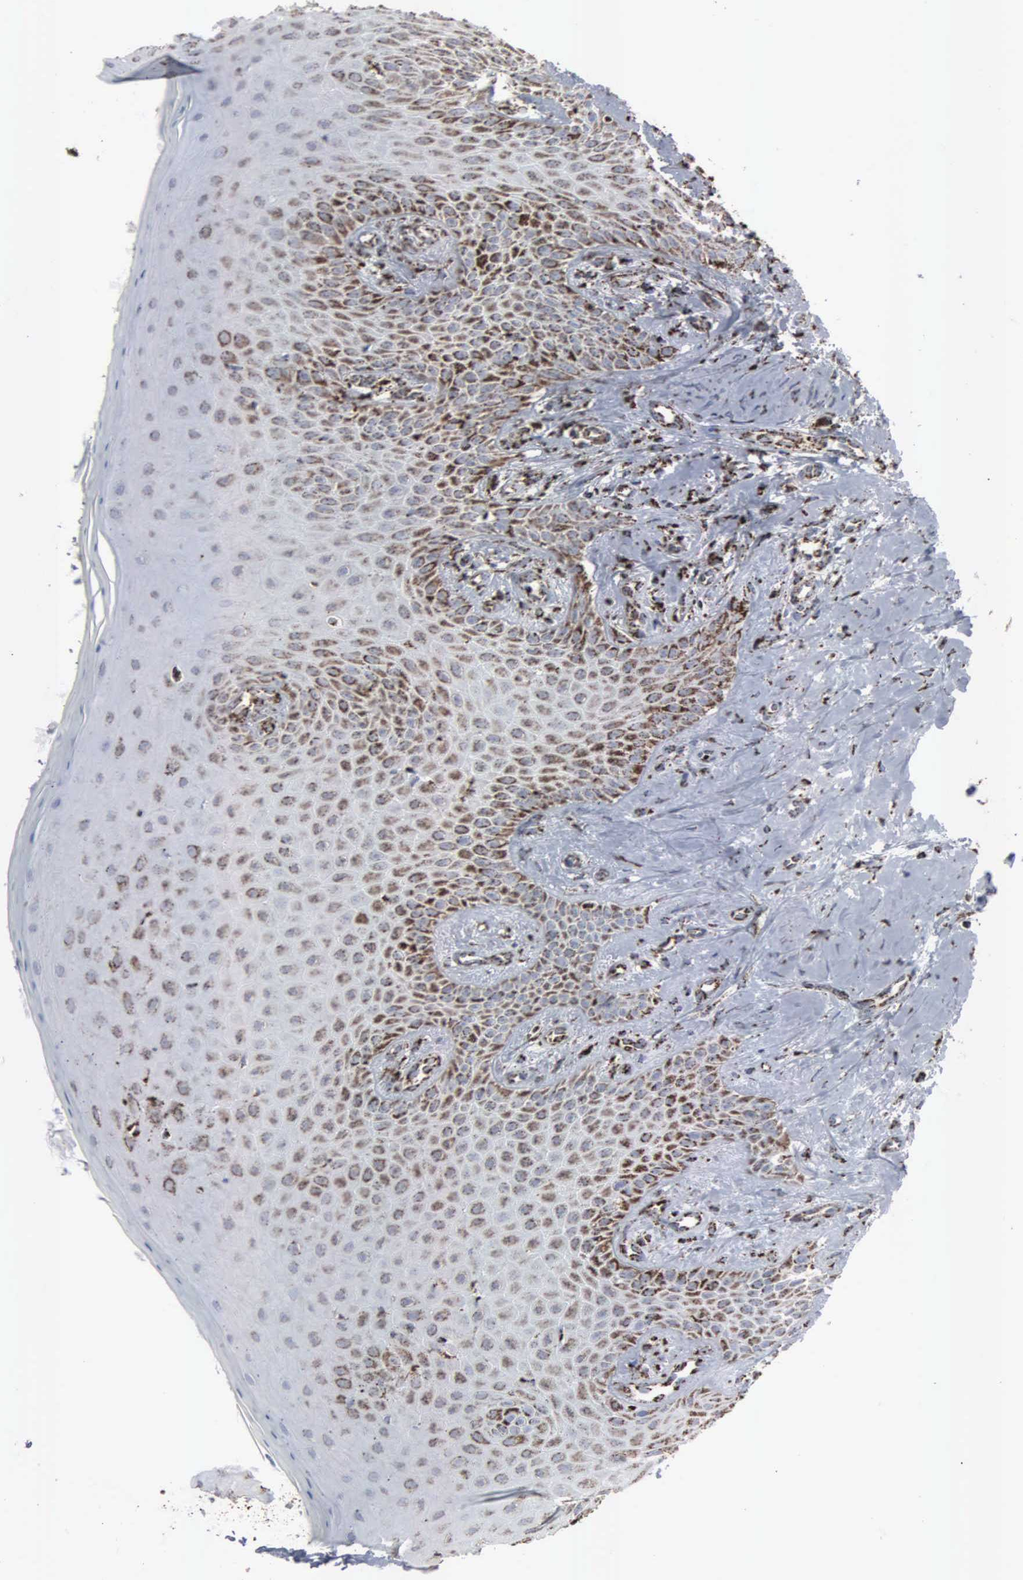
{"staining": {"intensity": "strong", "quantity": ">75%", "location": "cytoplasmic/membranous"}, "tissue": "oral mucosa", "cell_type": "Squamous epithelial cells", "image_type": "normal", "snomed": [{"axis": "morphology", "description": "Normal tissue, NOS"}, {"axis": "topography", "description": "Oral tissue"}], "caption": "Protein positivity by IHC demonstrates strong cytoplasmic/membranous positivity in approximately >75% of squamous epithelial cells in benign oral mucosa.", "gene": "HSPA9", "patient": {"sex": "male", "age": 69}}